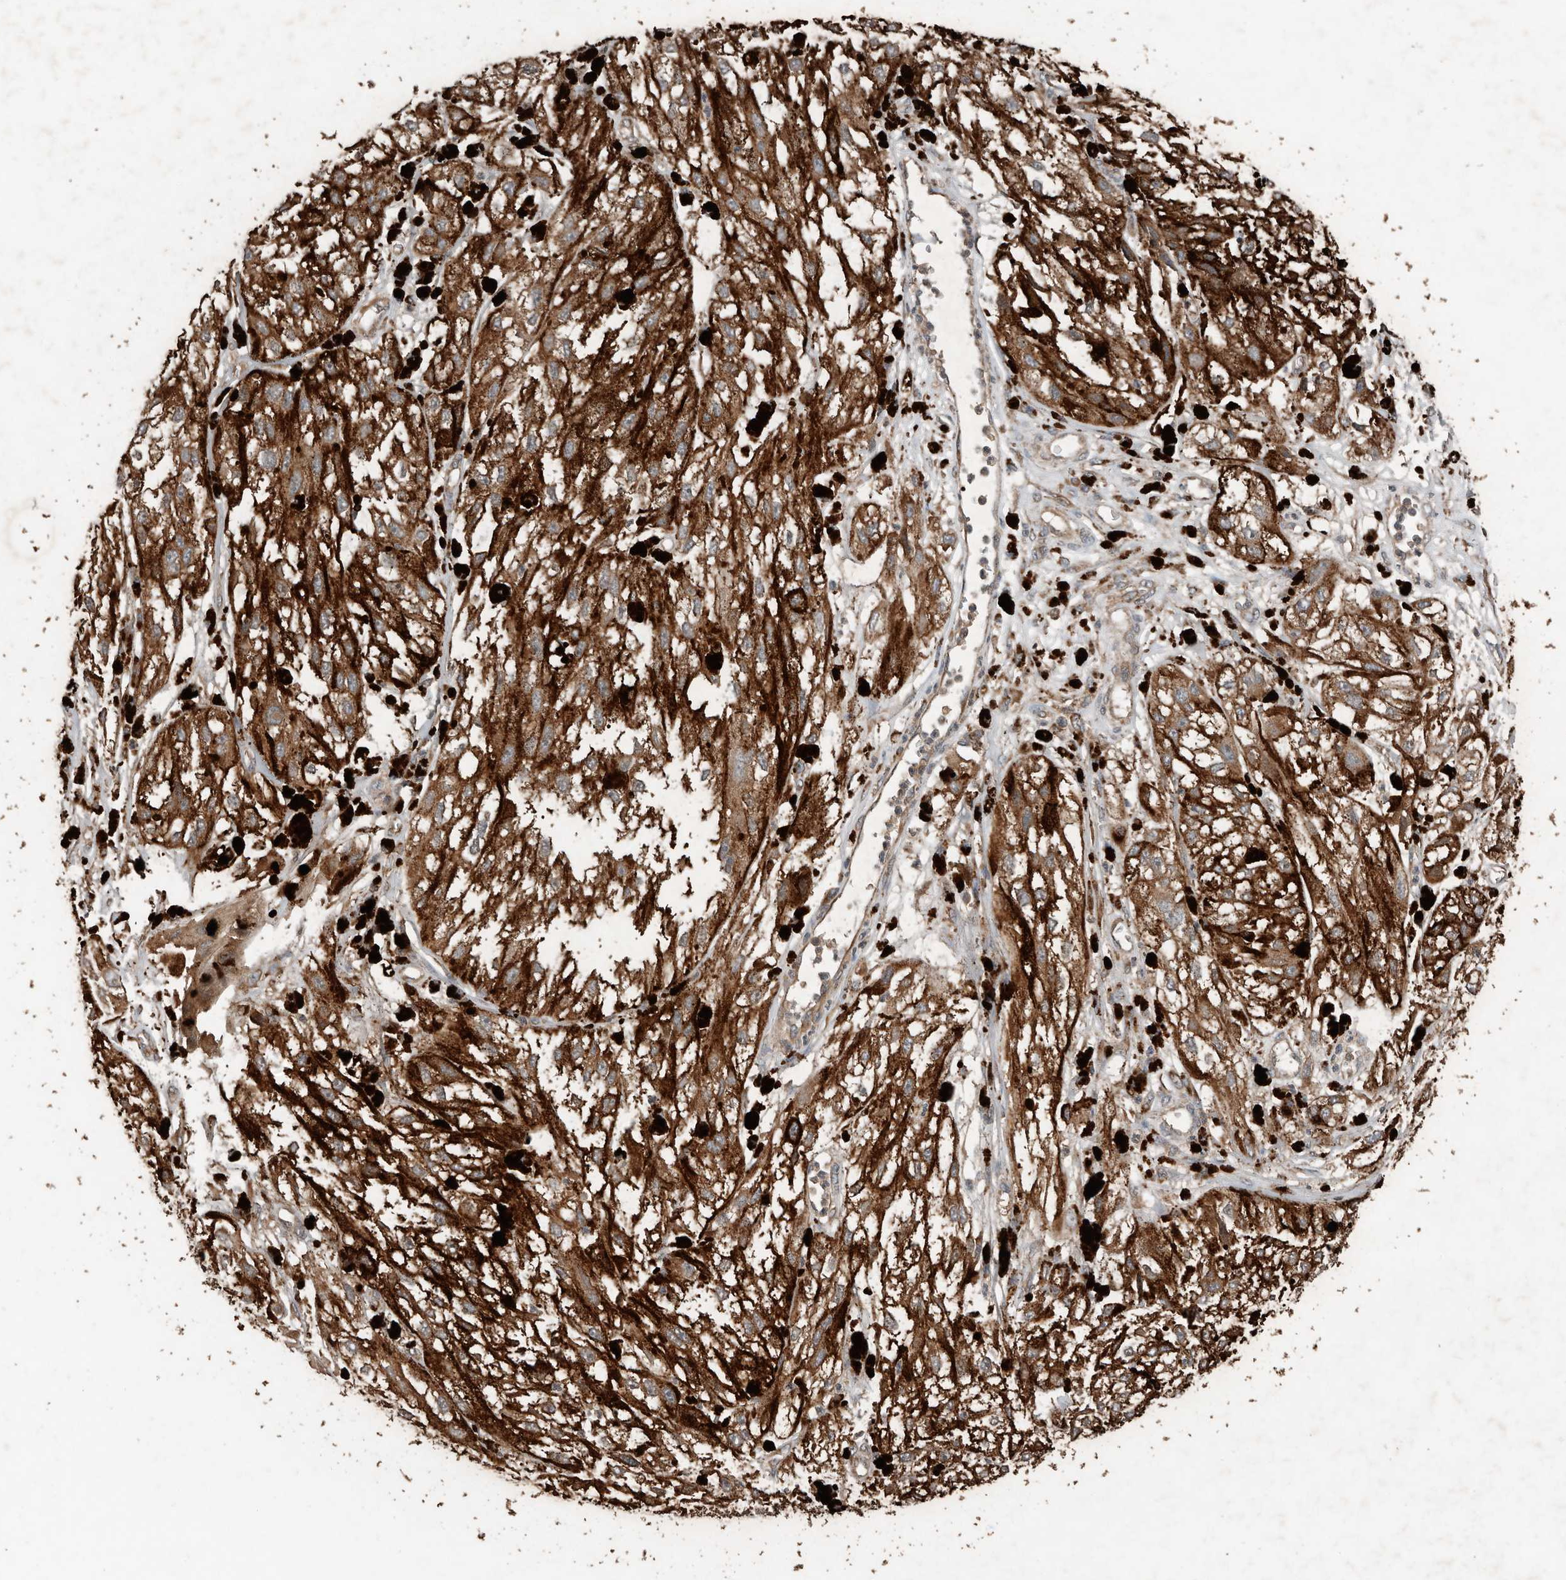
{"staining": {"intensity": "moderate", "quantity": ">75%", "location": "cytoplasmic/membranous"}, "tissue": "melanoma", "cell_type": "Tumor cells", "image_type": "cancer", "snomed": [{"axis": "morphology", "description": "Malignant melanoma, NOS"}, {"axis": "topography", "description": "Skin"}], "caption": "Immunohistochemistry (DAB (3,3'-diaminobenzidine)) staining of human malignant melanoma reveals moderate cytoplasmic/membranous protein positivity in about >75% of tumor cells. (DAB (3,3'-diaminobenzidine) = brown stain, brightfield microscopy at high magnification).", "gene": "RNF207", "patient": {"sex": "male", "age": 88}}